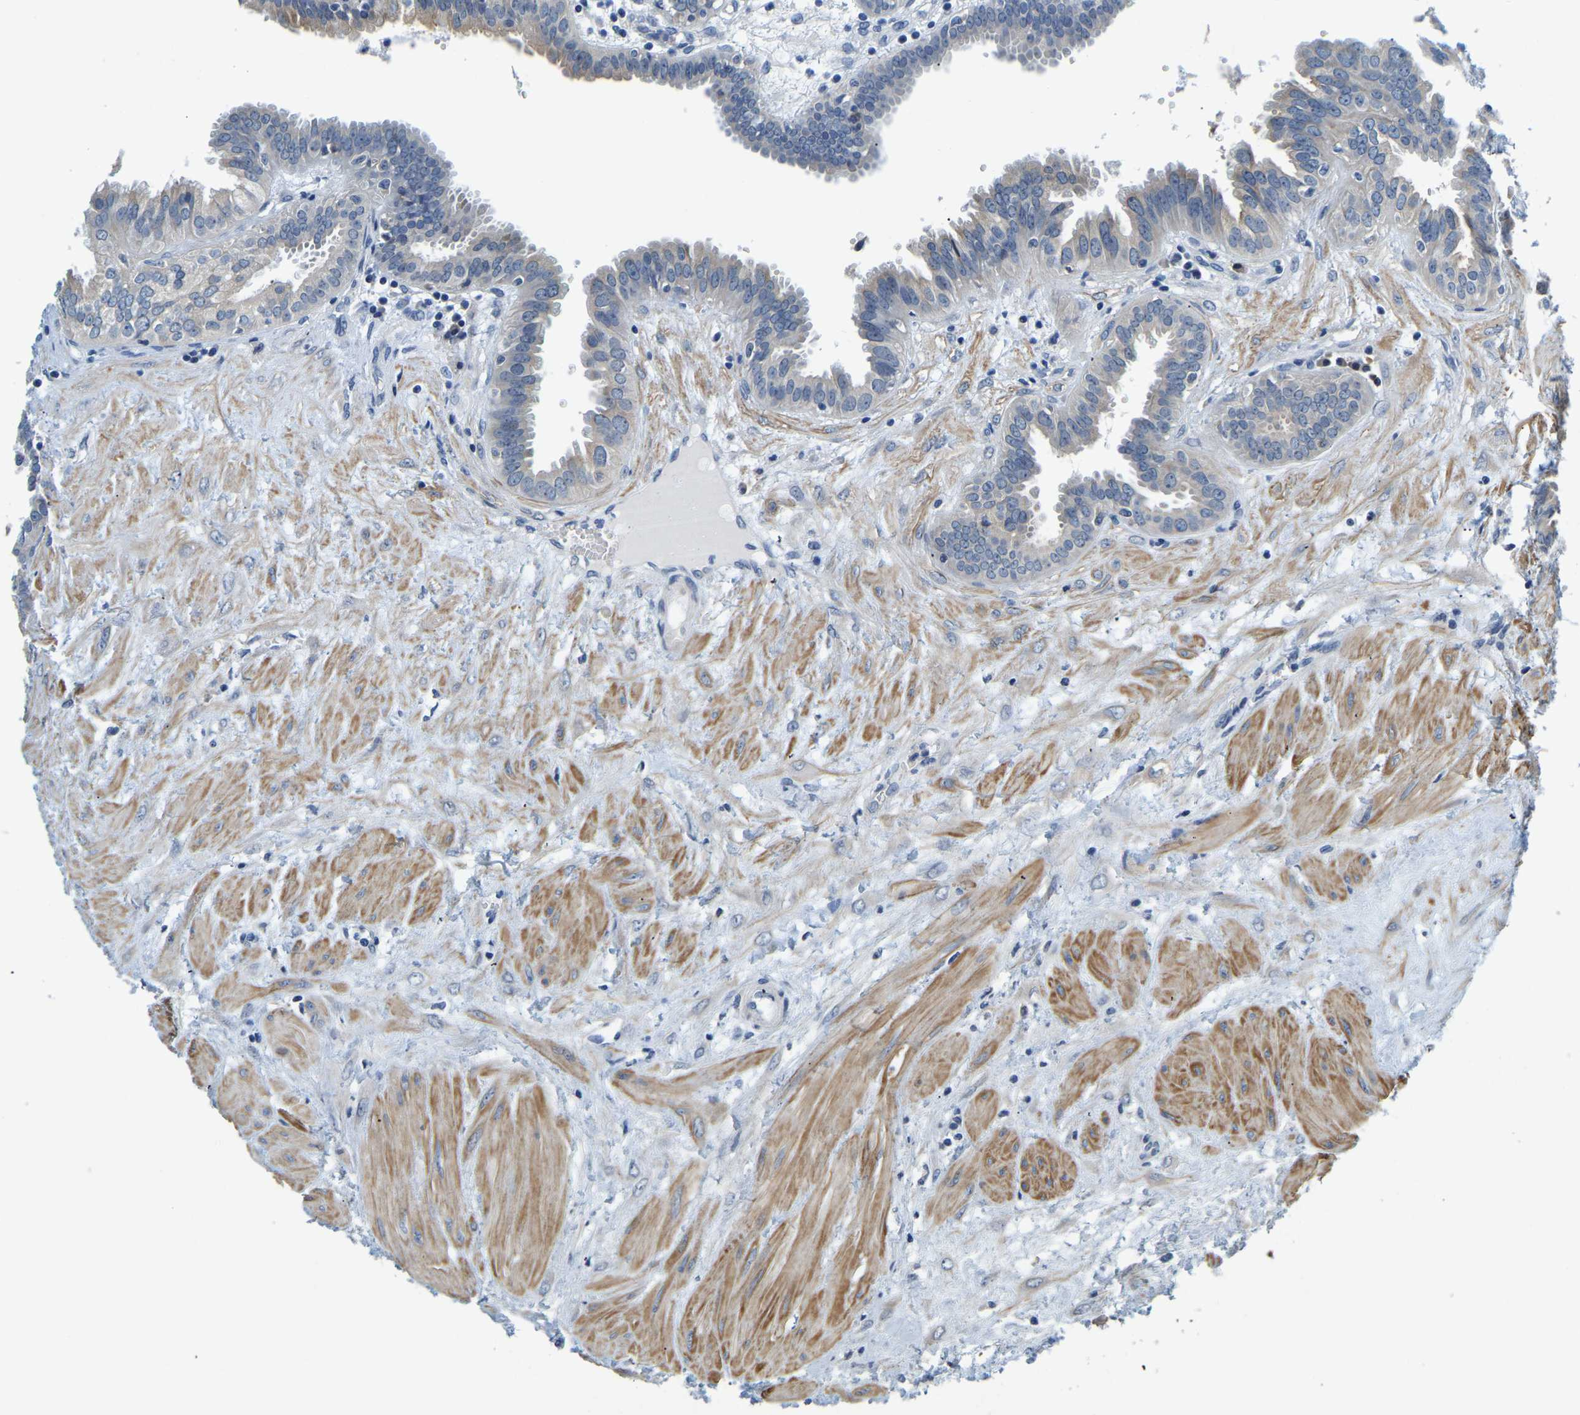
{"staining": {"intensity": "weak", "quantity": "<25%", "location": "cytoplasmic/membranous"}, "tissue": "fallopian tube", "cell_type": "Glandular cells", "image_type": "normal", "snomed": [{"axis": "morphology", "description": "Normal tissue, NOS"}, {"axis": "topography", "description": "Fallopian tube"}, {"axis": "topography", "description": "Placenta"}], "caption": "Glandular cells show no significant staining in benign fallopian tube. (Brightfield microscopy of DAB IHC at high magnification).", "gene": "LIAS", "patient": {"sex": "female", "age": 32}}